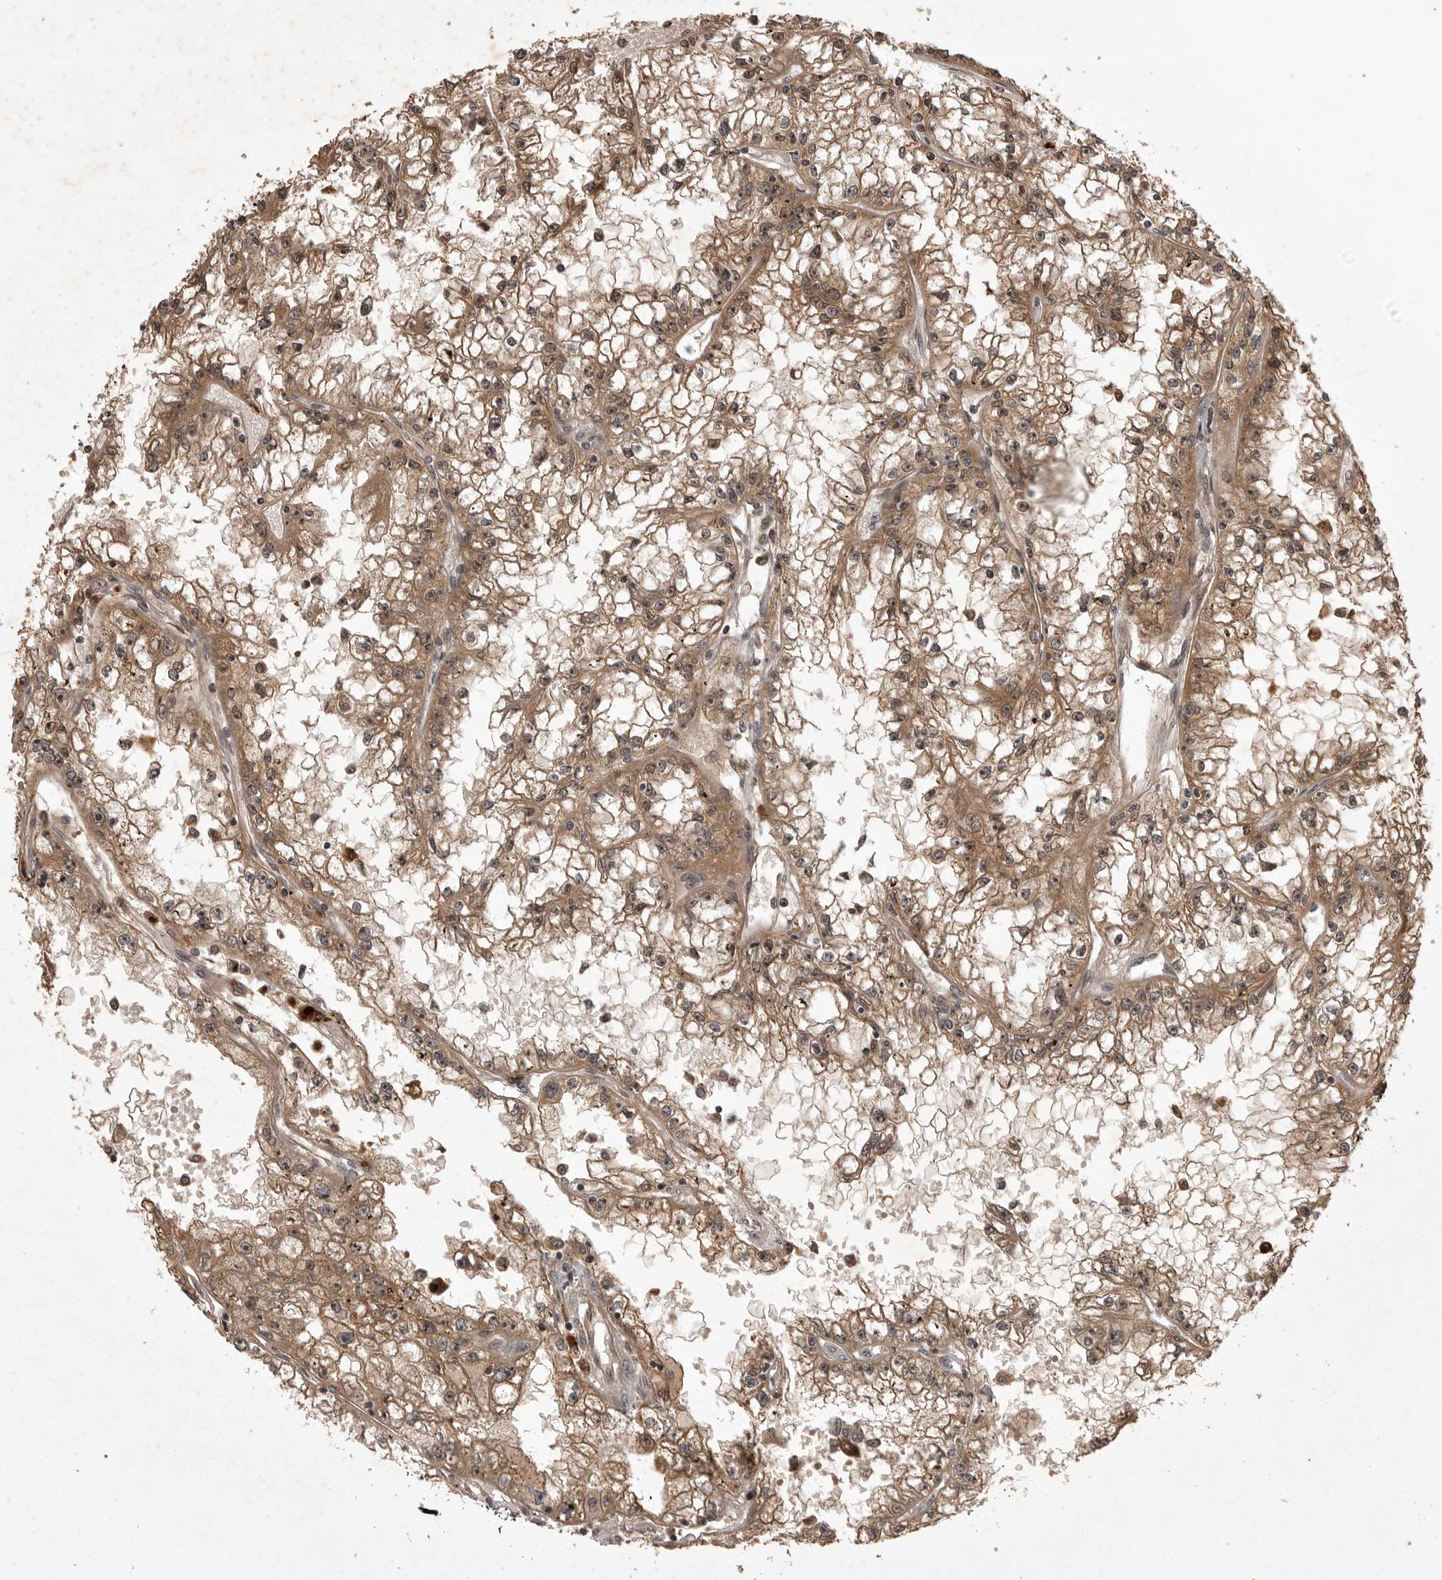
{"staining": {"intensity": "moderate", "quantity": ">75%", "location": "cytoplasmic/membranous,nuclear"}, "tissue": "renal cancer", "cell_type": "Tumor cells", "image_type": "cancer", "snomed": [{"axis": "morphology", "description": "Adenocarcinoma, NOS"}, {"axis": "topography", "description": "Kidney"}], "caption": "Immunohistochemistry (IHC) of human renal cancer (adenocarcinoma) displays medium levels of moderate cytoplasmic/membranous and nuclear expression in about >75% of tumor cells.", "gene": "AKAP7", "patient": {"sex": "male", "age": 56}}